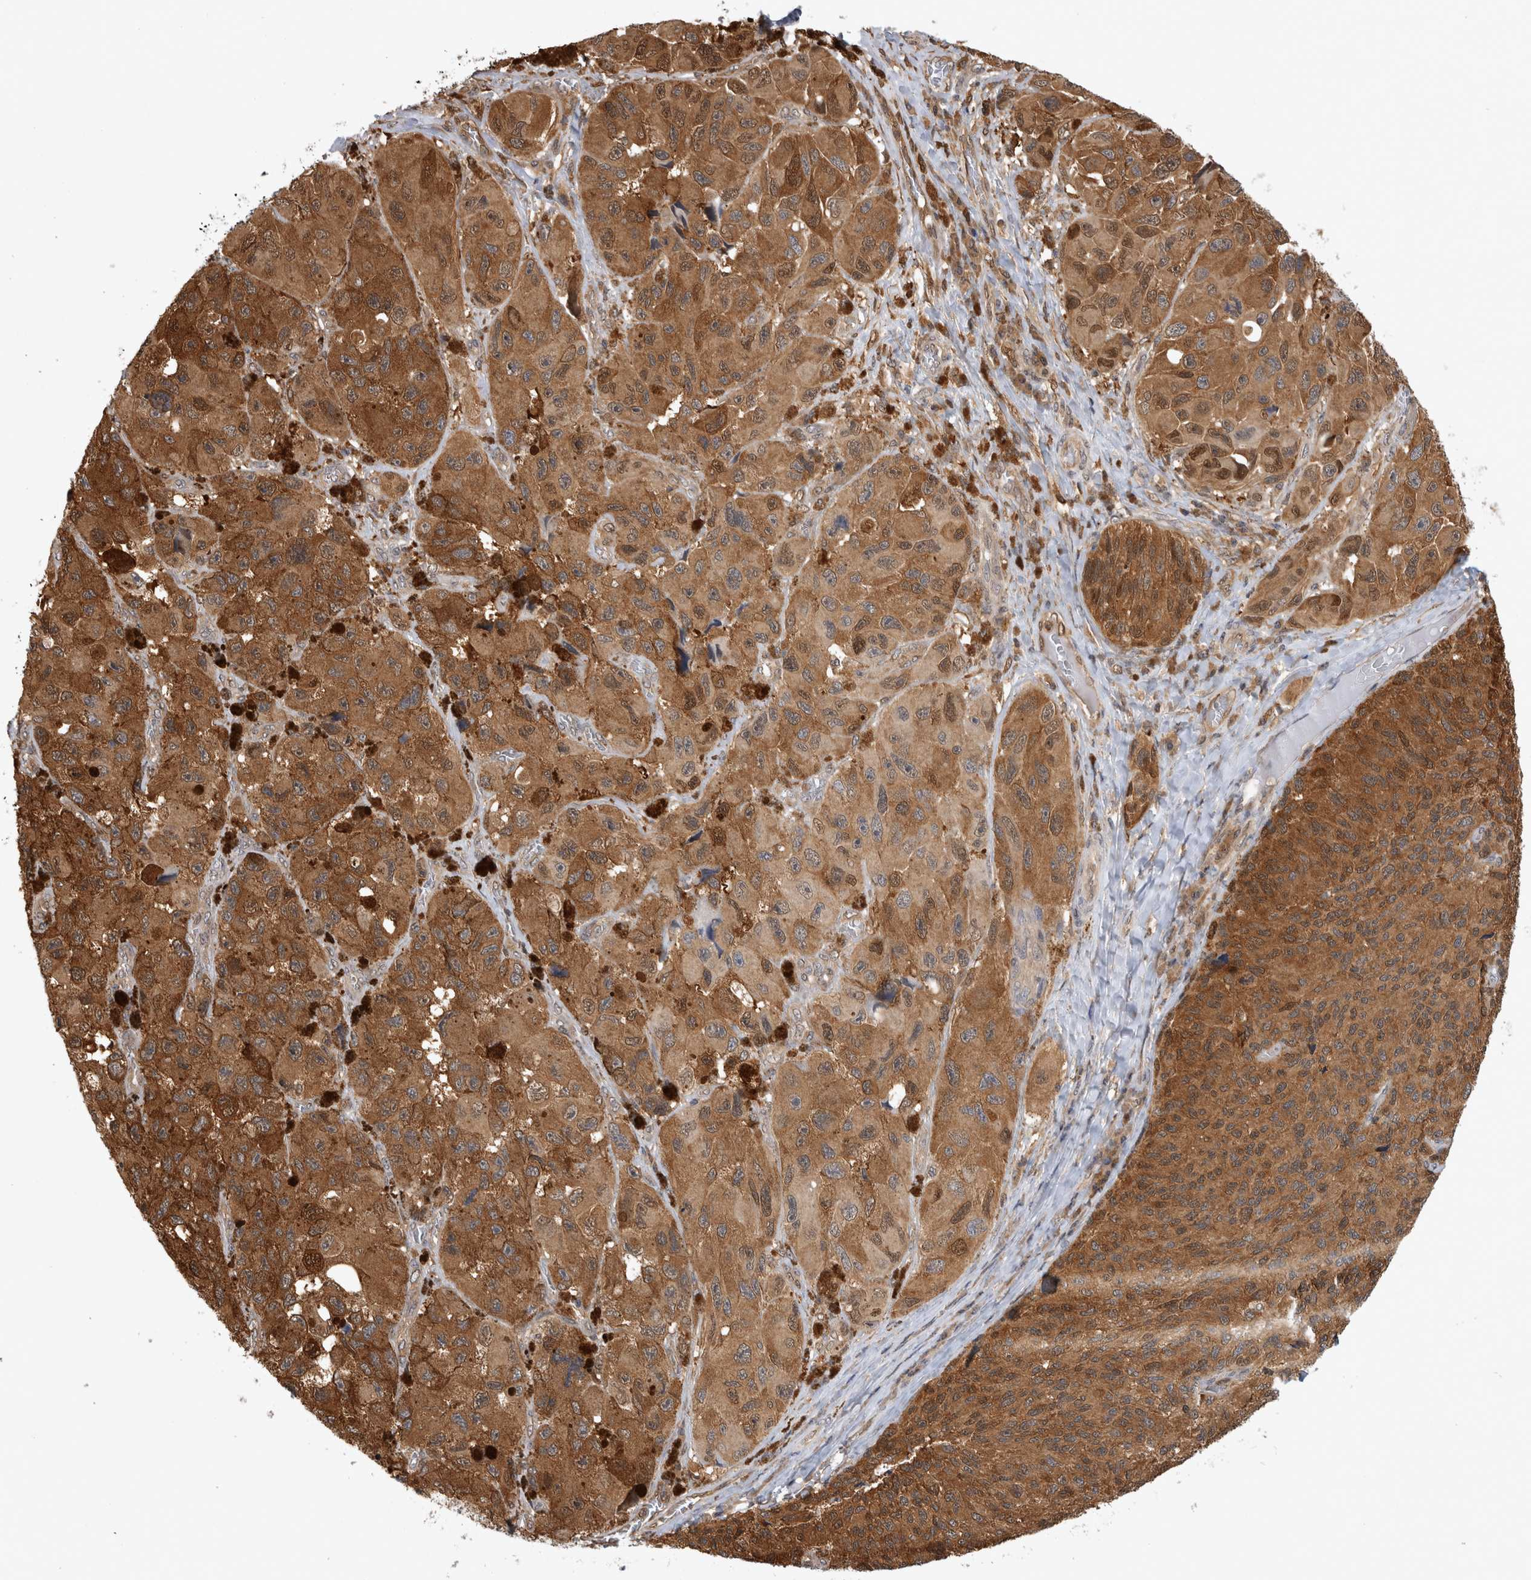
{"staining": {"intensity": "moderate", "quantity": ">75%", "location": "cytoplasmic/membranous,nuclear"}, "tissue": "melanoma", "cell_type": "Tumor cells", "image_type": "cancer", "snomed": [{"axis": "morphology", "description": "Malignant melanoma, NOS"}, {"axis": "topography", "description": "Skin"}], "caption": "A high-resolution image shows immunohistochemistry (IHC) staining of malignant melanoma, which displays moderate cytoplasmic/membranous and nuclear expression in approximately >75% of tumor cells. (Brightfield microscopy of DAB IHC at high magnification).", "gene": "ASTN2", "patient": {"sex": "female", "age": 73}}